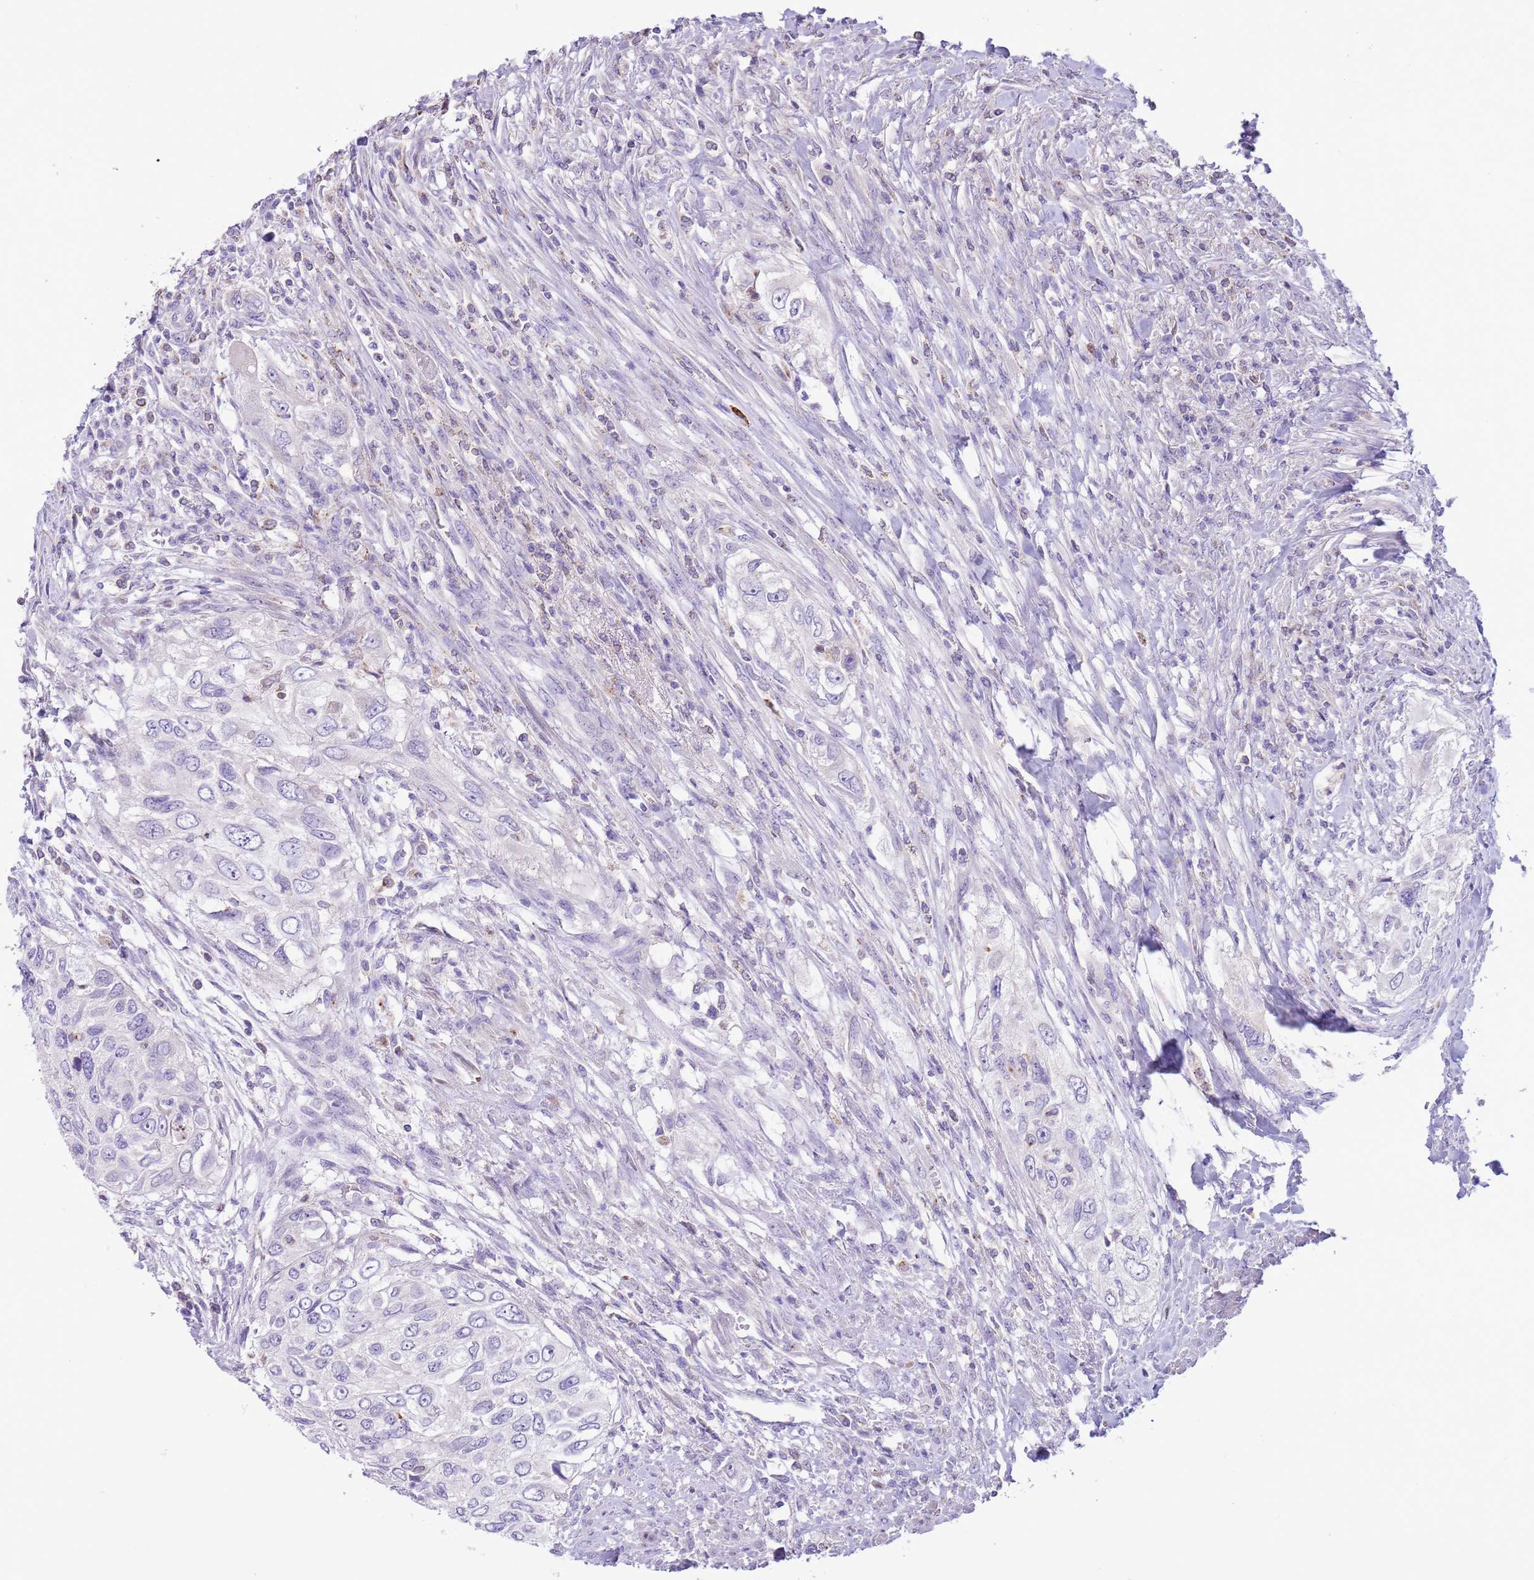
{"staining": {"intensity": "negative", "quantity": "none", "location": "none"}, "tissue": "urothelial cancer", "cell_type": "Tumor cells", "image_type": "cancer", "snomed": [{"axis": "morphology", "description": "Urothelial carcinoma, High grade"}, {"axis": "topography", "description": "Urinary bladder"}], "caption": "A high-resolution image shows IHC staining of urothelial cancer, which shows no significant staining in tumor cells. (DAB (3,3'-diaminobenzidine) immunohistochemistry visualized using brightfield microscopy, high magnification).", "gene": "ZNF697", "patient": {"sex": "female", "age": 60}}